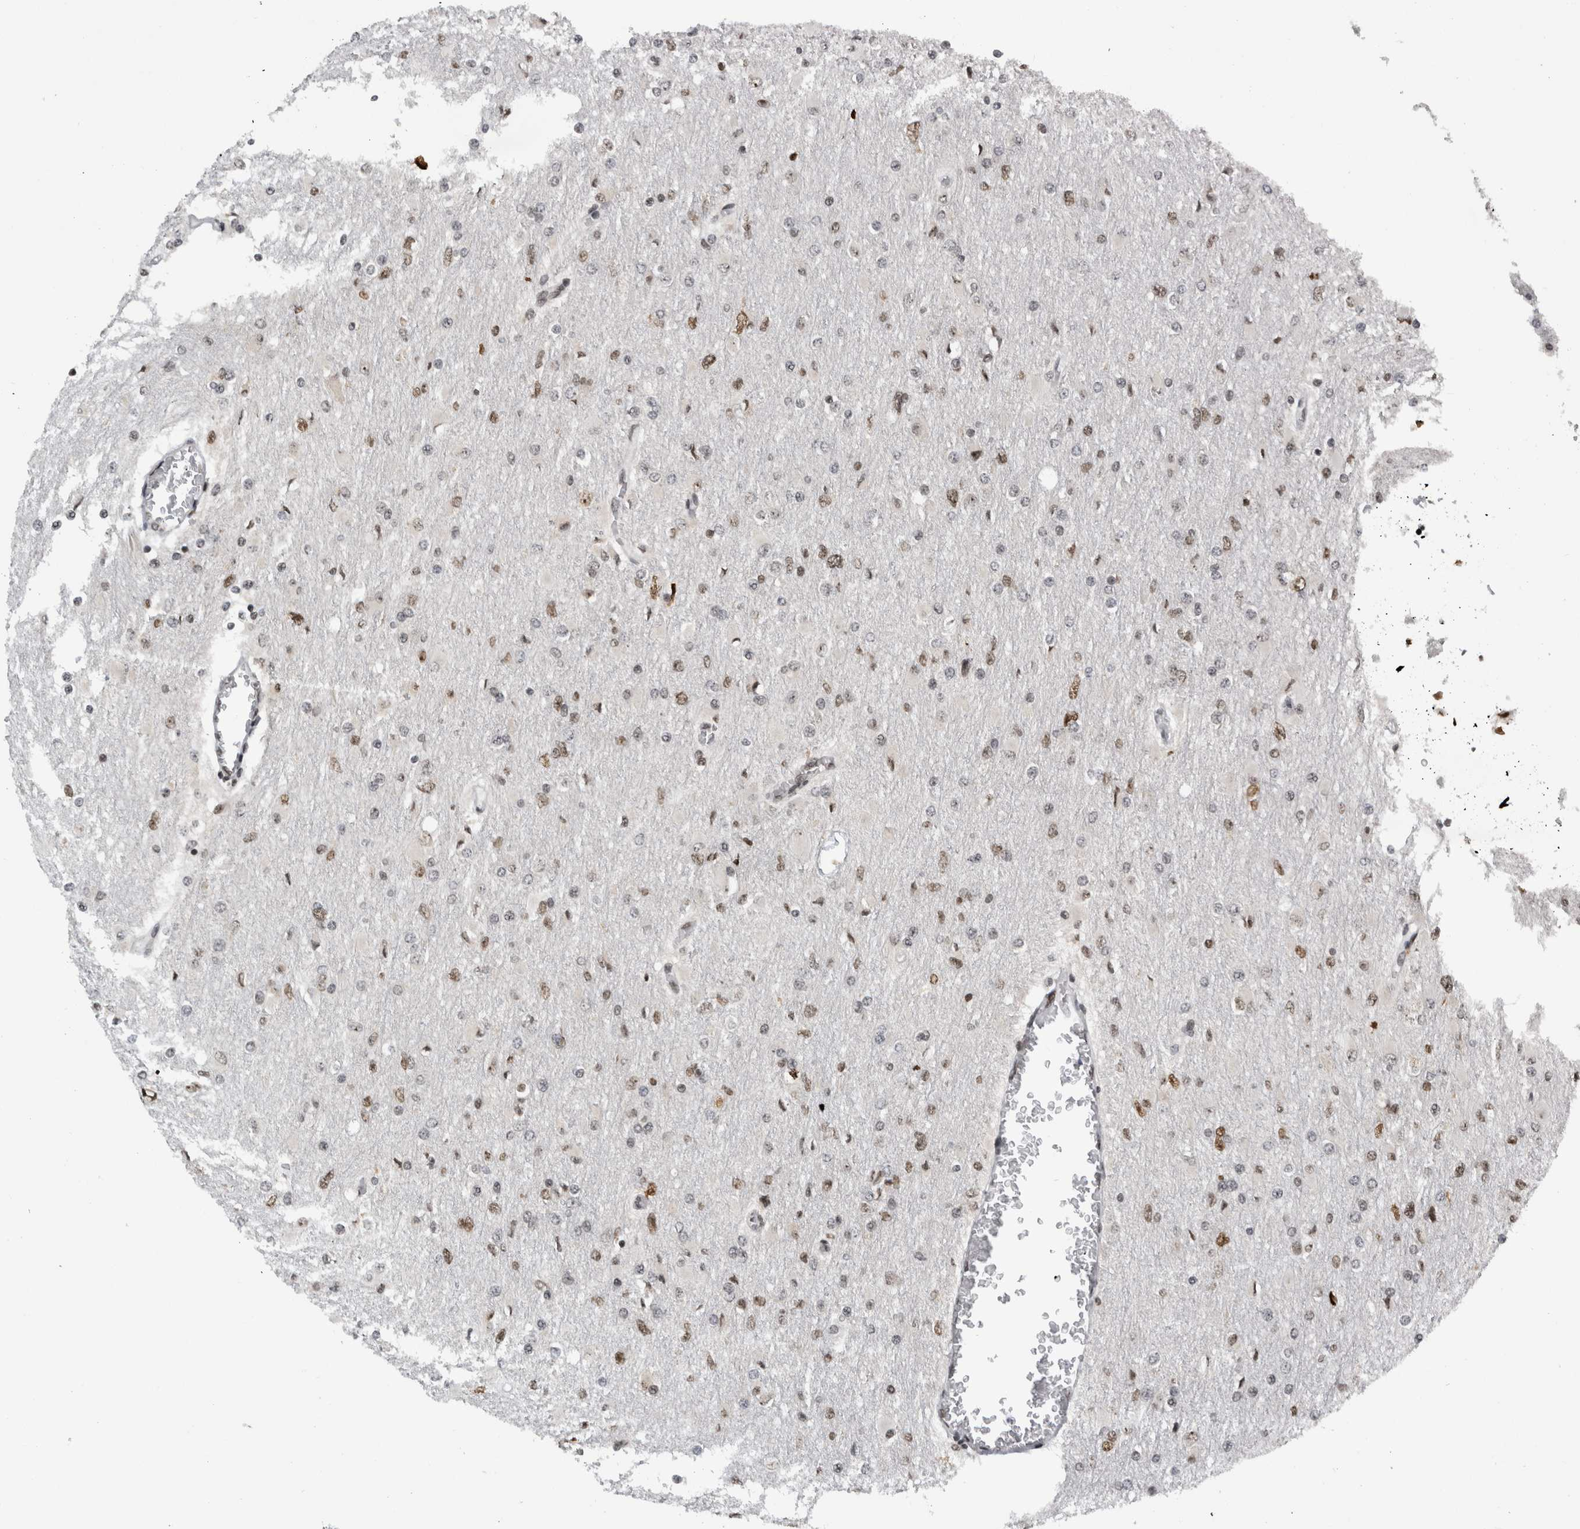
{"staining": {"intensity": "weak", "quantity": "25%-75%", "location": "nuclear"}, "tissue": "glioma", "cell_type": "Tumor cells", "image_type": "cancer", "snomed": [{"axis": "morphology", "description": "Glioma, malignant, High grade"}, {"axis": "topography", "description": "Cerebral cortex"}], "caption": "Weak nuclear protein positivity is present in about 25%-75% of tumor cells in glioma.", "gene": "ZSCAN2", "patient": {"sex": "female", "age": 36}}